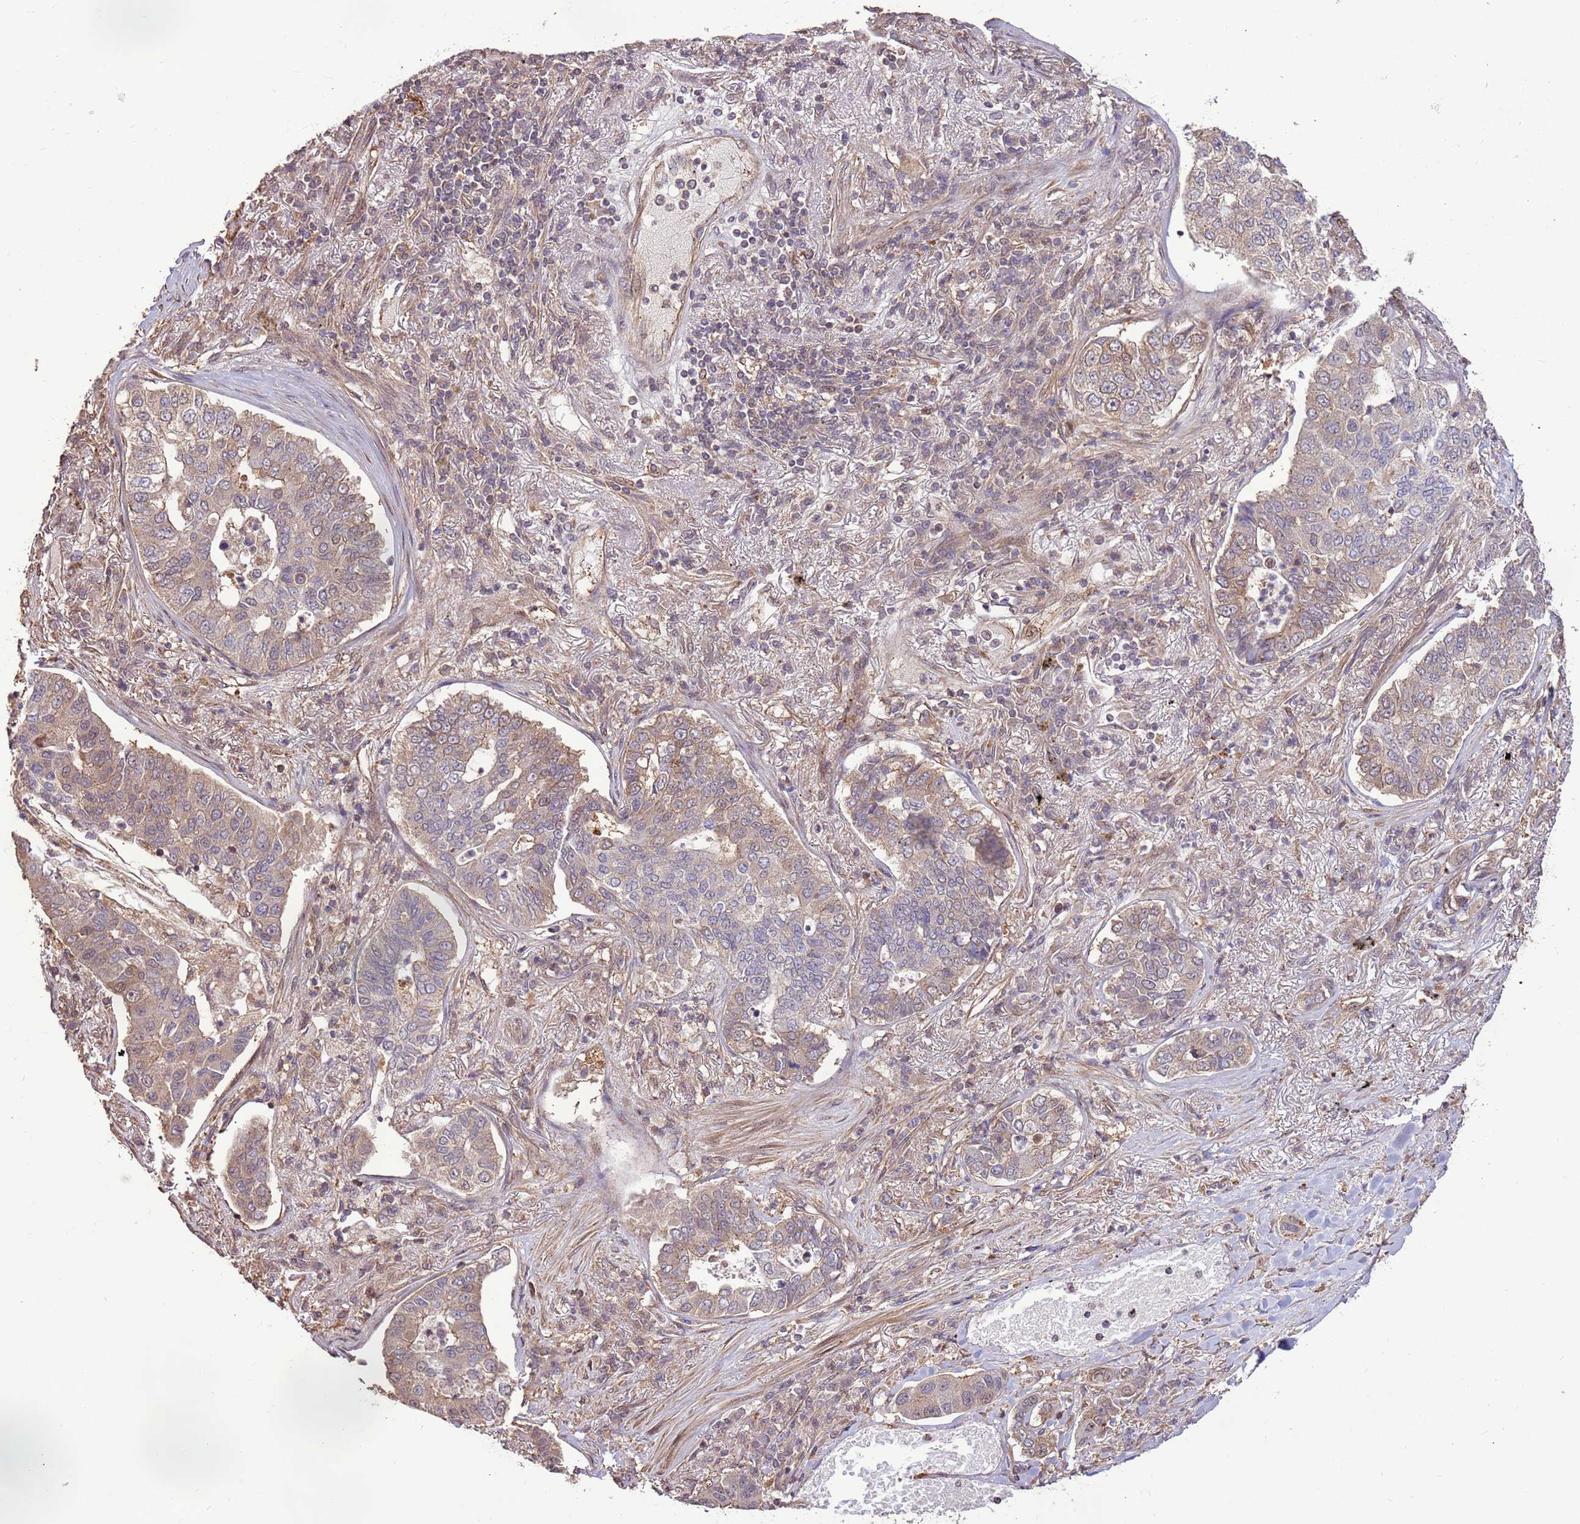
{"staining": {"intensity": "weak", "quantity": "25%-75%", "location": "cytoplasmic/membranous"}, "tissue": "lung cancer", "cell_type": "Tumor cells", "image_type": "cancer", "snomed": [{"axis": "morphology", "description": "Adenocarcinoma, NOS"}, {"axis": "topography", "description": "Lung"}], "caption": "Weak cytoplasmic/membranous protein staining is appreciated in about 25%-75% of tumor cells in adenocarcinoma (lung).", "gene": "CCDC112", "patient": {"sex": "male", "age": 49}}